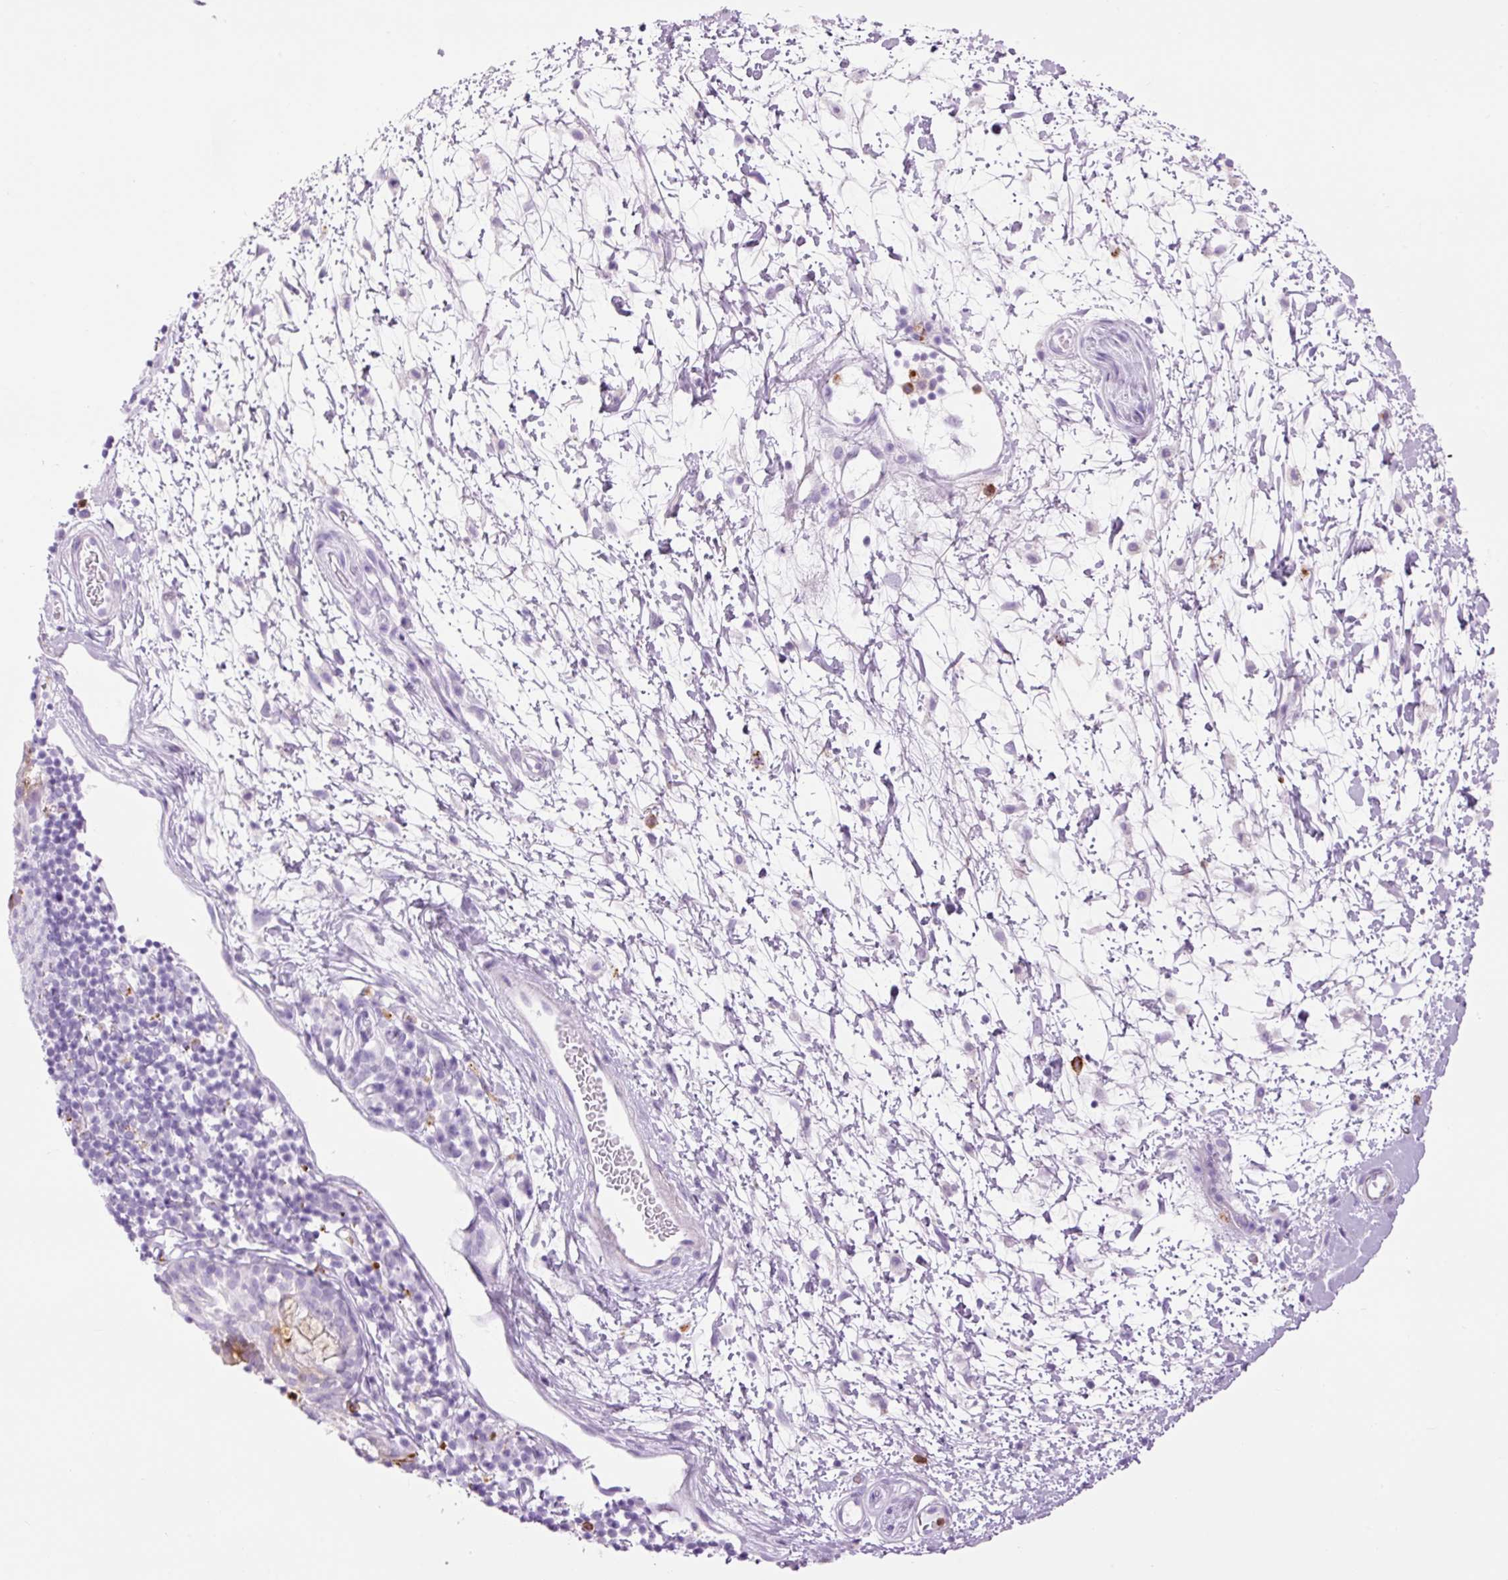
{"staining": {"intensity": "negative", "quantity": "none", "location": "none"}, "tissue": "nasopharynx", "cell_type": "Respiratory epithelial cells", "image_type": "normal", "snomed": [{"axis": "morphology", "description": "Normal tissue, NOS"}, {"axis": "topography", "description": "Lymph node"}, {"axis": "topography", "description": "Cartilage tissue"}, {"axis": "topography", "description": "Nasopharynx"}], "caption": "This image is of unremarkable nasopharynx stained with immunohistochemistry to label a protein in brown with the nuclei are counter-stained blue. There is no positivity in respiratory epithelial cells.", "gene": "LYZ", "patient": {"sex": "male", "age": 63}}